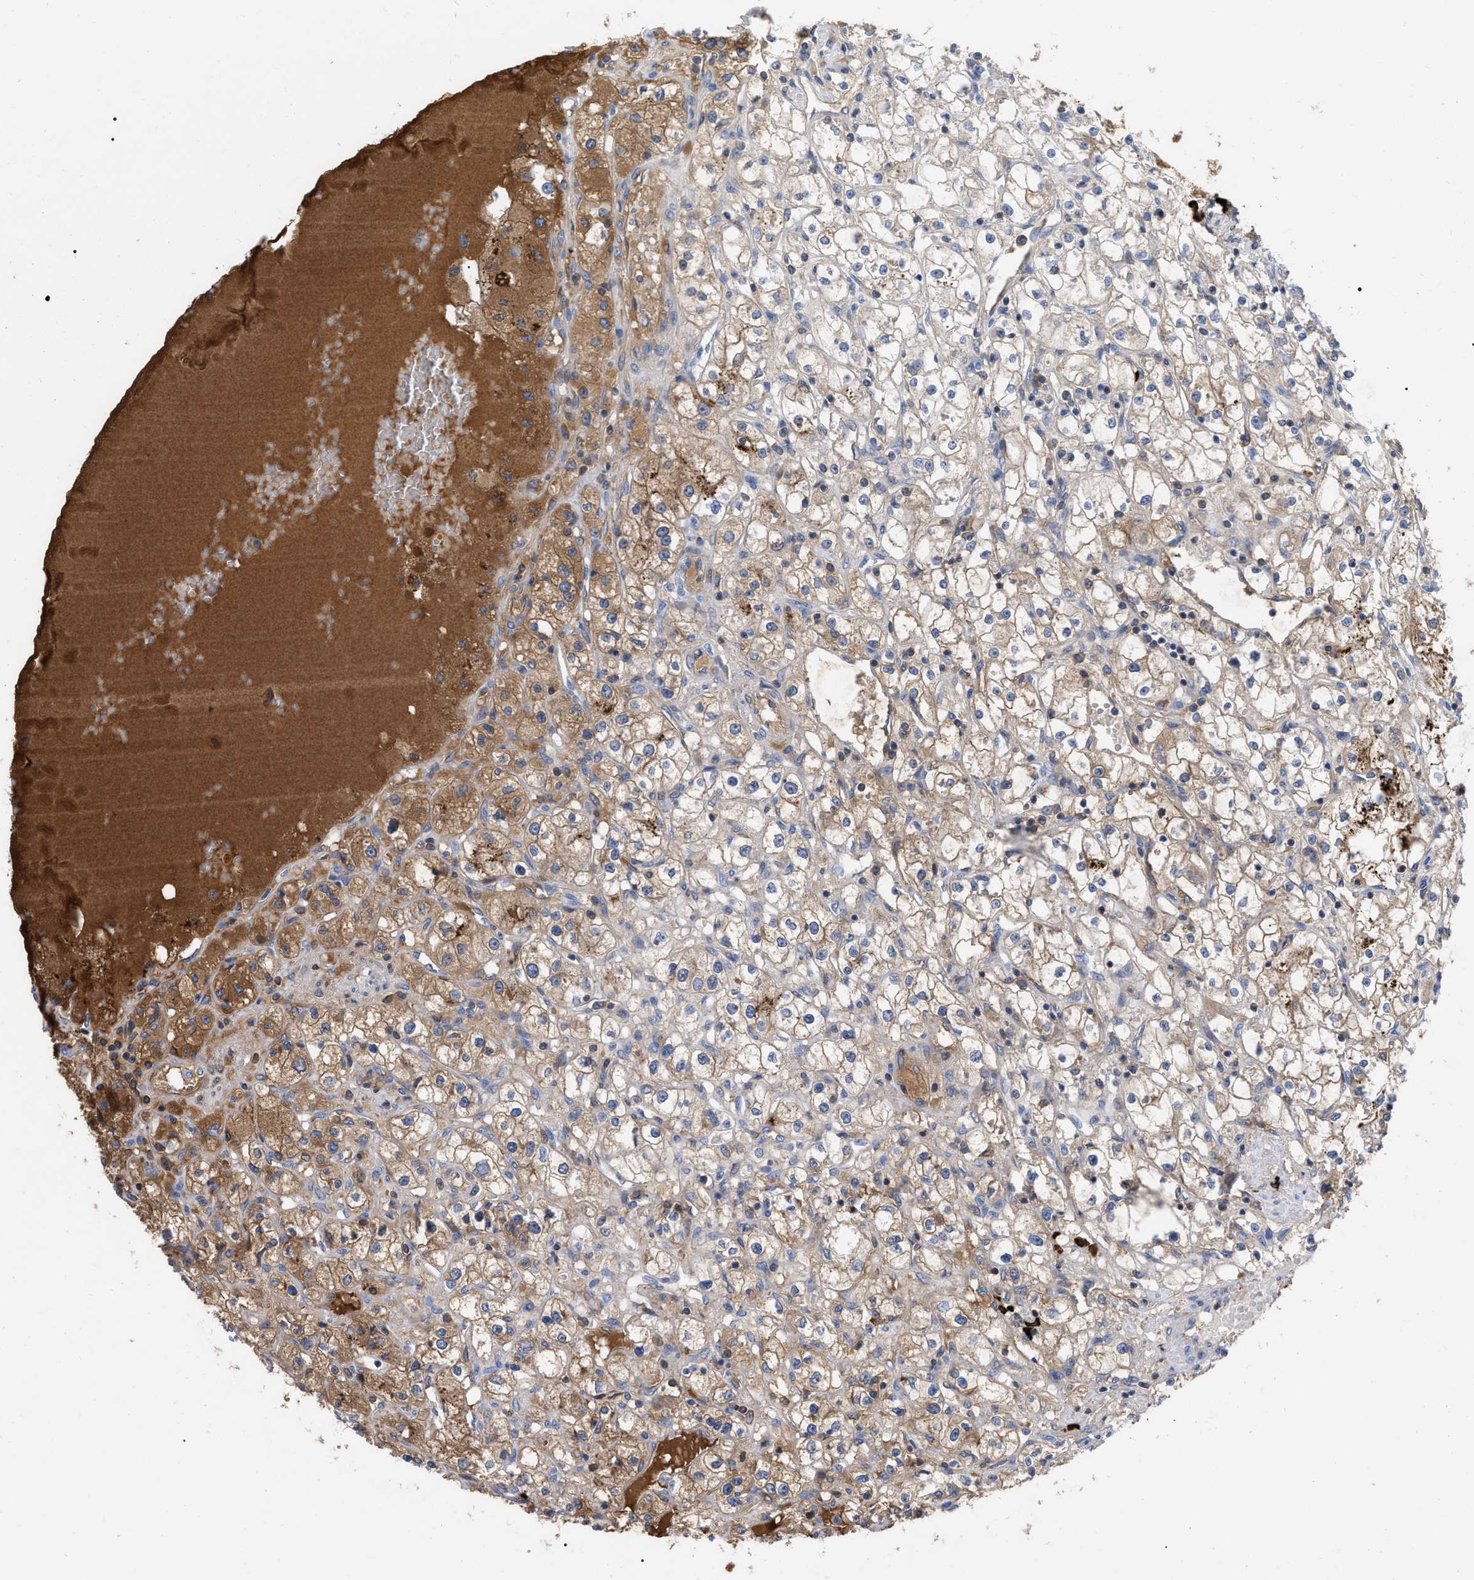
{"staining": {"intensity": "moderate", "quantity": ">75%", "location": "cytoplasmic/membranous"}, "tissue": "renal cancer", "cell_type": "Tumor cells", "image_type": "cancer", "snomed": [{"axis": "morphology", "description": "Adenocarcinoma, NOS"}, {"axis": "topography", "description": "Kidney"}], "caption": "IHC of renal cancer shows medium levels of moderate cytoplasmic/membranous positivity in about >75% of tumor cells.", "gene": "IGHV5-51", "patient": {"sex": "male", "age": 56}}